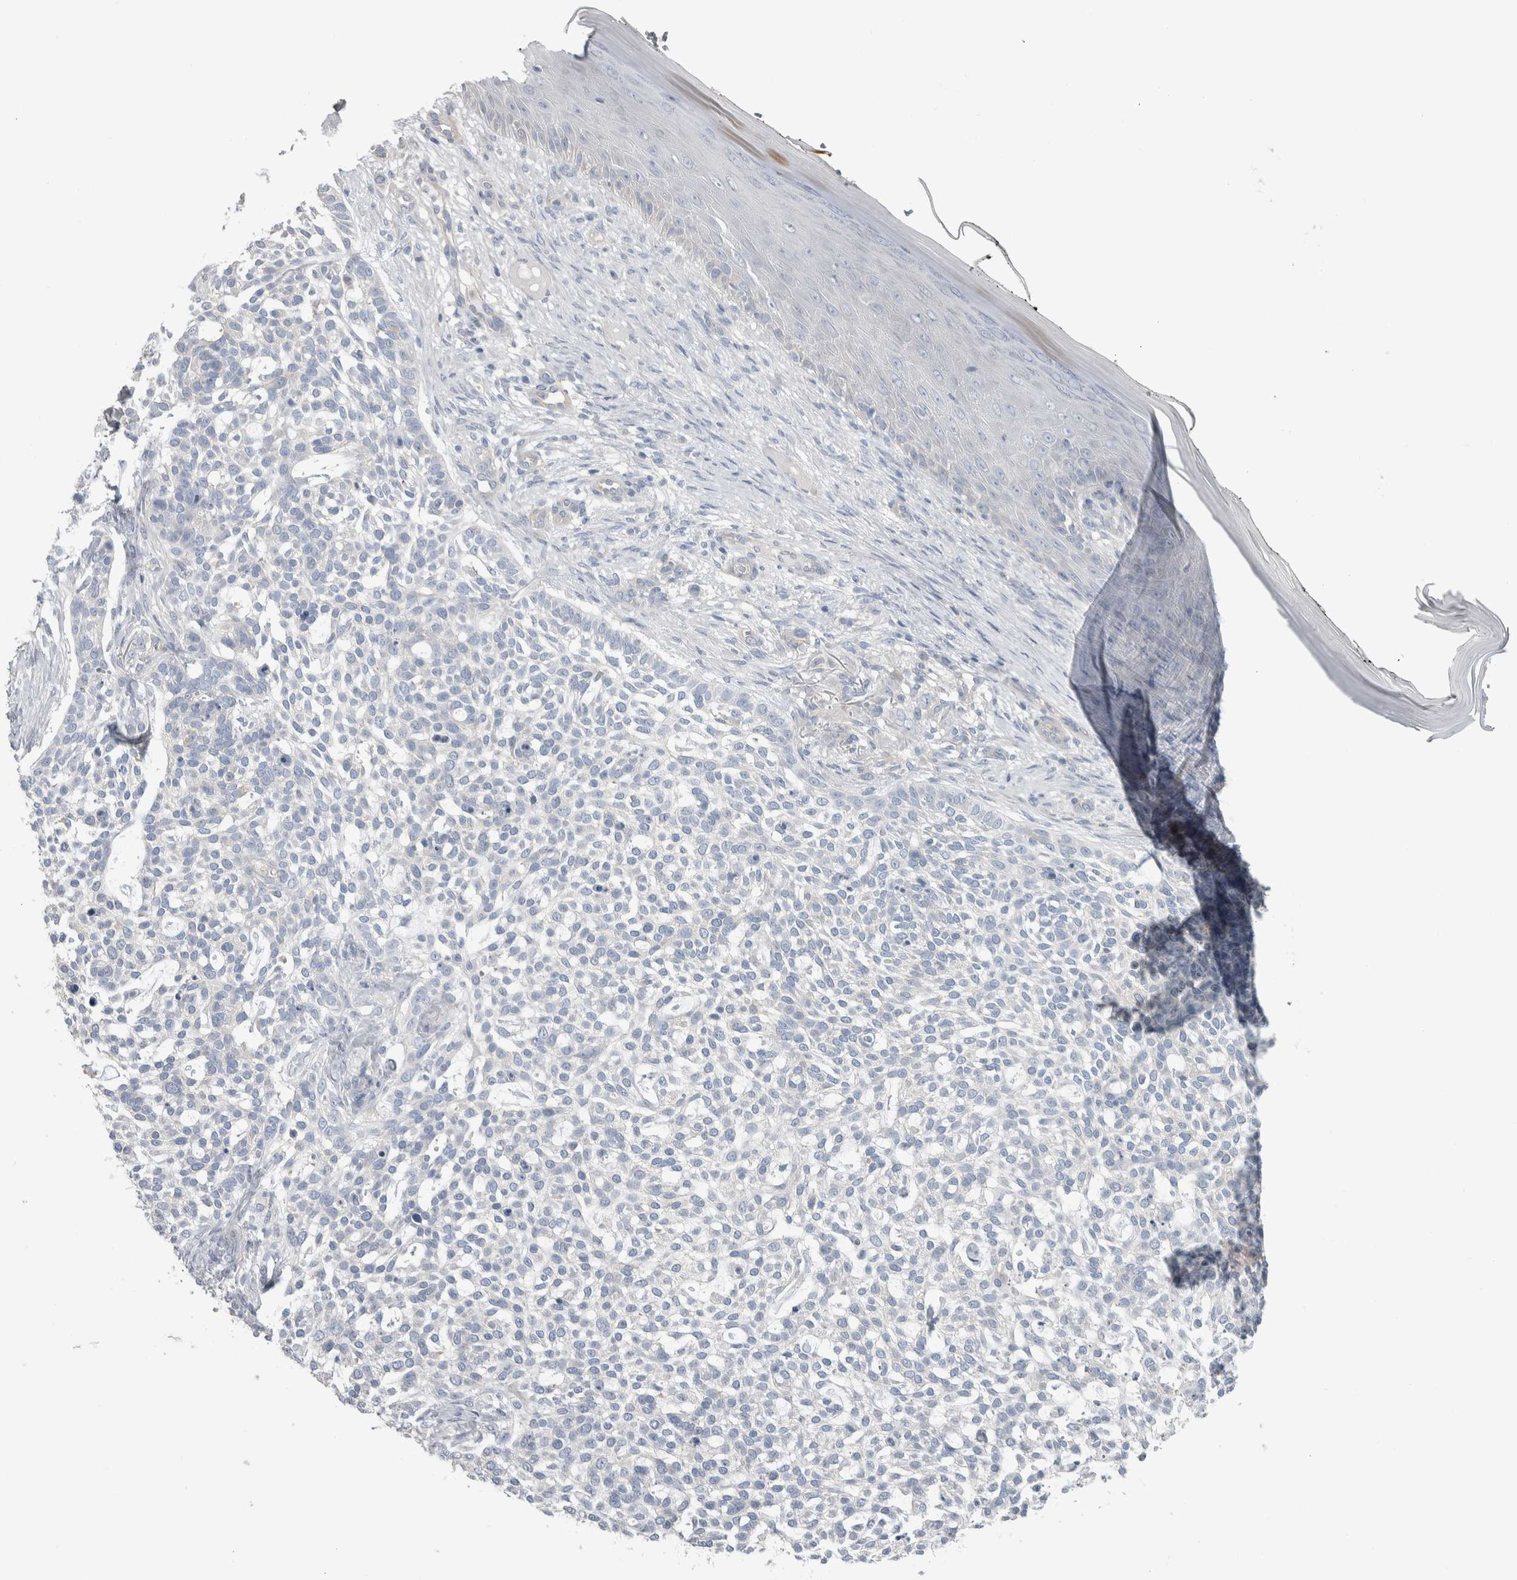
{"staining": {"intensity": "negative", "quantity": "none", "location": "none"}, "tissue": "skin cancer", "cell_type": "Tumor cells", "image_type": "cancer", "snomed": [{"axis": "morphology", "description": "Basal cell carcinoma"}, {"axis": "topography", "description": "Skin"}], "caption": "A high-resolution histopathology image shows immunohistochemistry staining of basal cell carcinoma (skin), which reveals no significant staining in tumor cells. Brightfield microscopy of IHC stained with DAB (brown) and hematoxylin (blue), captured at high magnification.", "gene": "GPHN", "patient": {"sex": "female", "age": 64}}